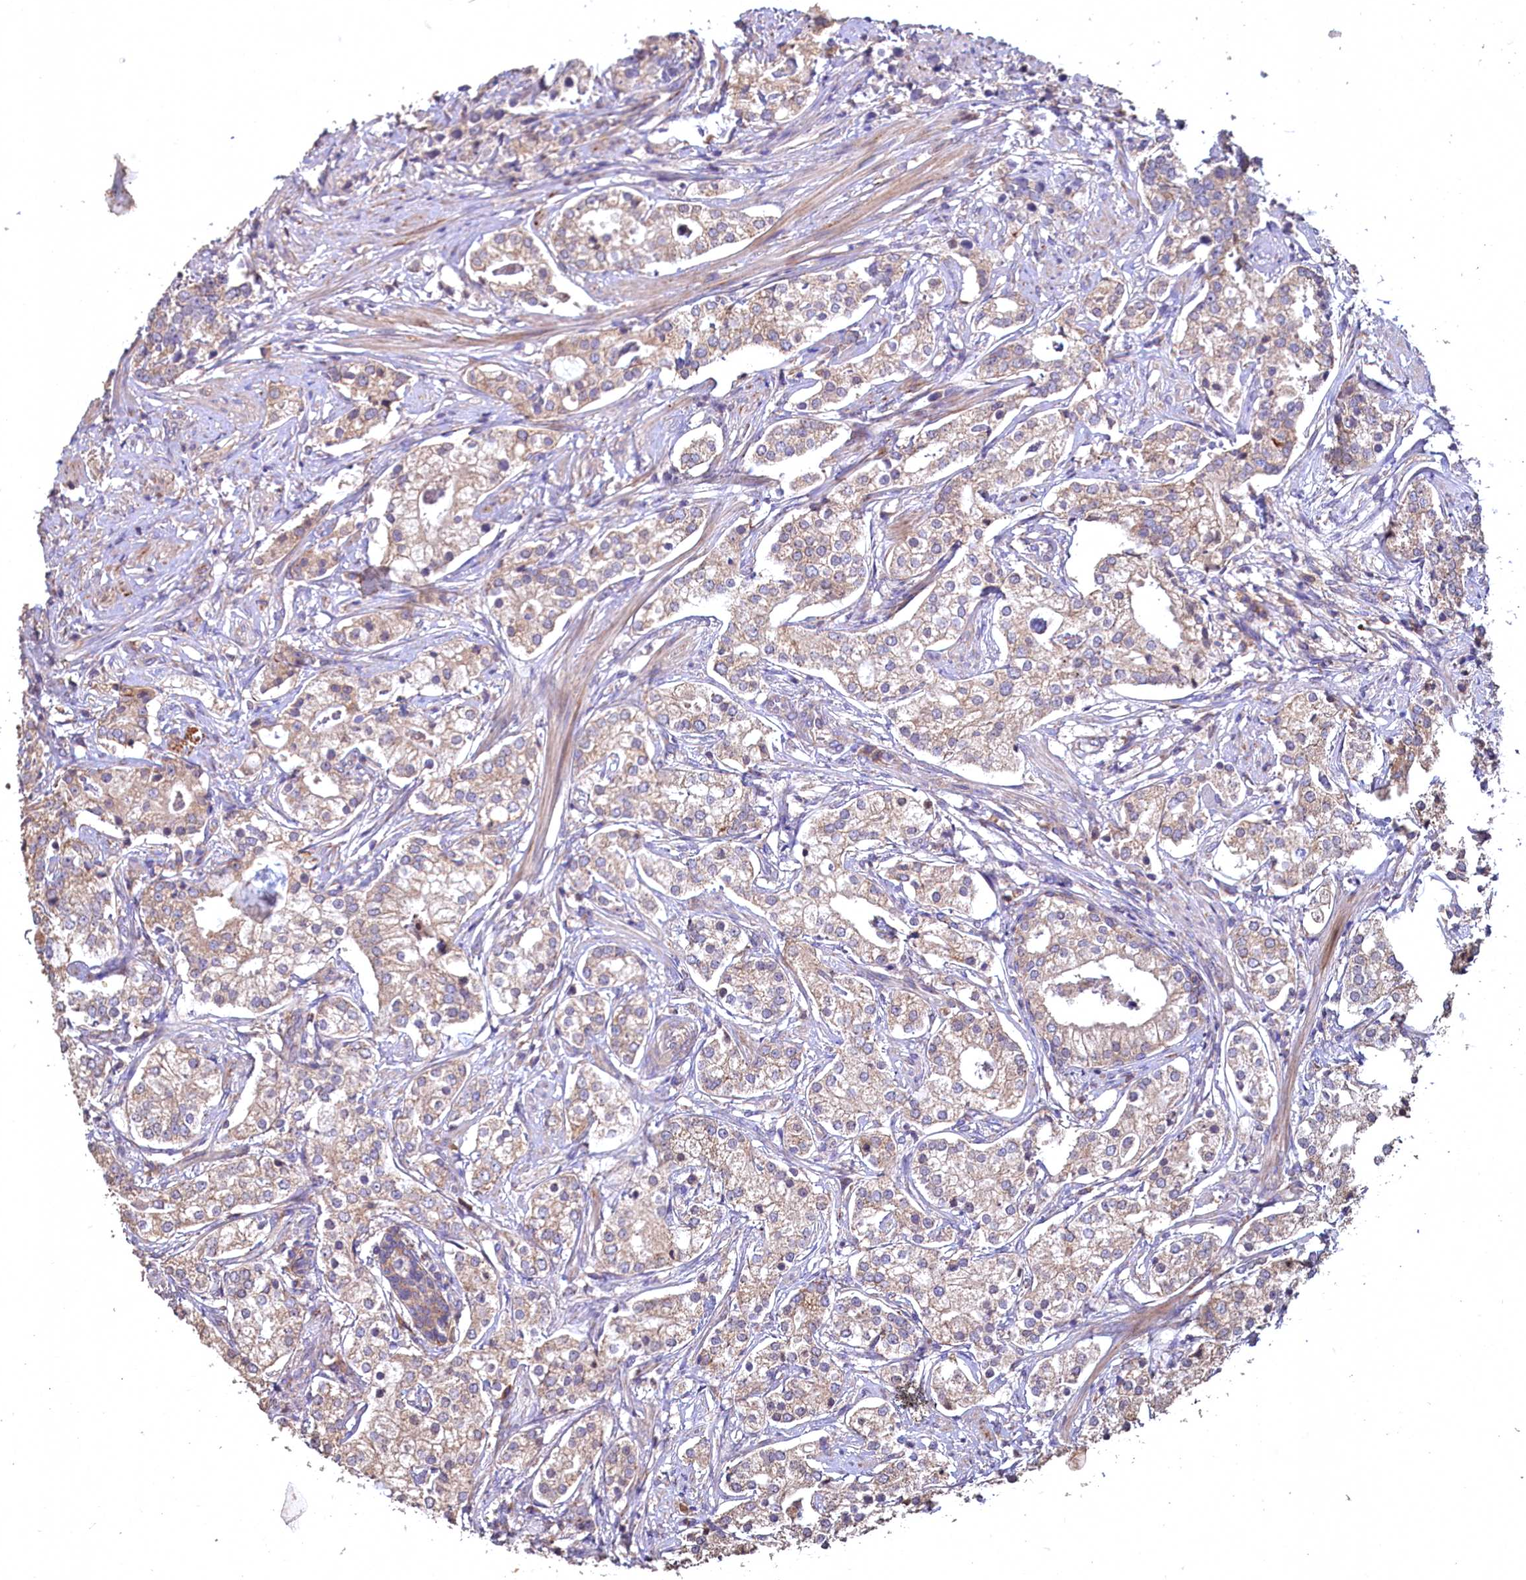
{"staining": {"intensity": "weak", "quantity": ">75%", "location": "cytoplasmic/membranous"}, "tissue": "prostate cancer", "cell_type": "Tumor cells", "image_type": "cancer", "snomed": [{"axis": "morphology", "description": "Adenocarcinoma, High grade"}, {"axis": "topography", "description": "Prostate"}], "caption": "Immunohistochemistry of adenocarcinoma (high-grade) (prostate) shows low levels of weak cytoplasmic/membranous staining in approximately >75% of tumor cells.", "gene": "FUNDC1", "patient": {"sex": "male", "age": 69}}